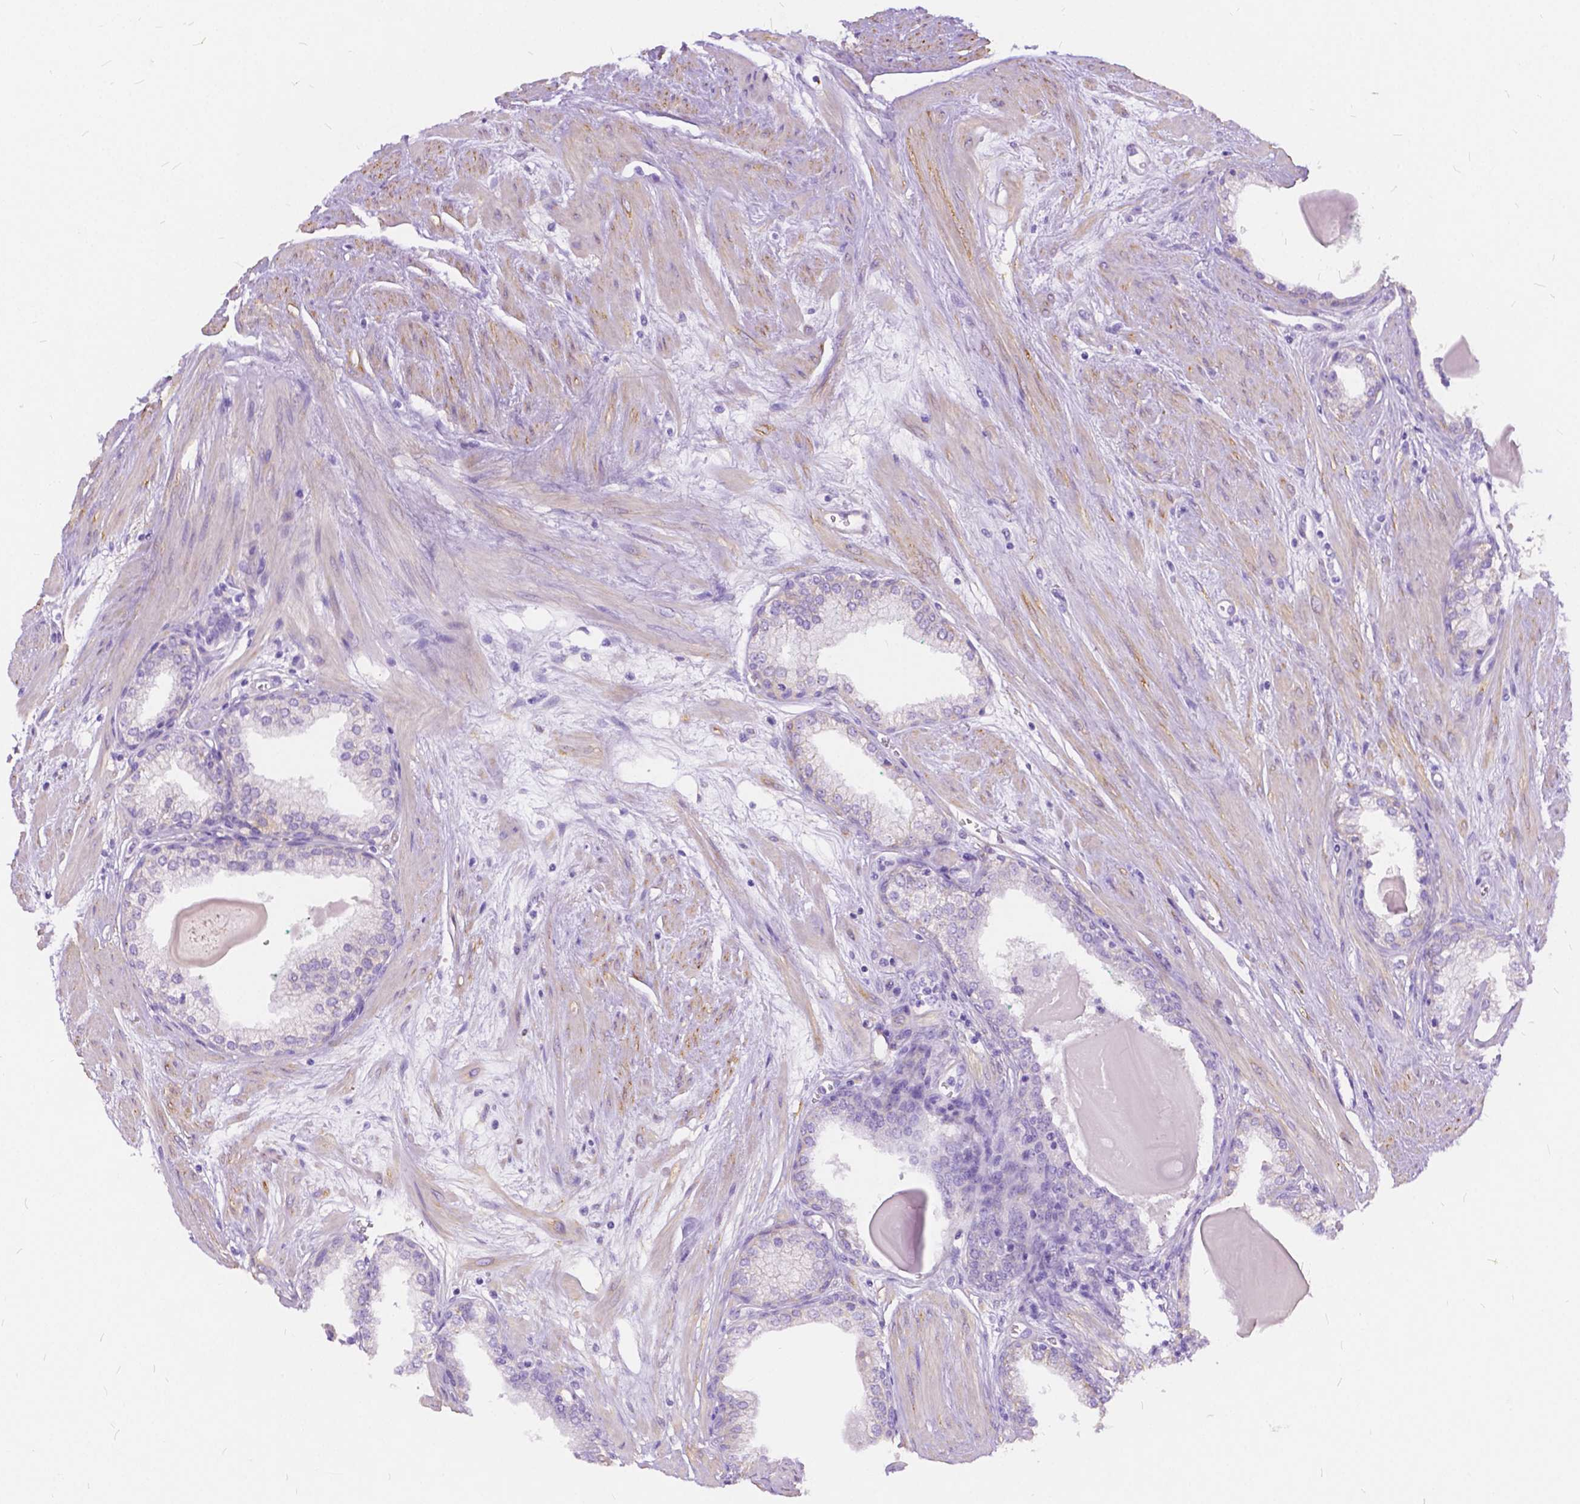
{"staining": {"intensity": "negative", "quantity": "none", "location": "none"}, "tissue": "prostate cancer", "cell_type": "Tumor cells", "image_type": "cancer", "snomed": [{"axis": "morphology", "description": "Adenocarcinoma, Low grade"}, {"axis": "topography", "description": "Prostate"}], "caption": "DAB (3,3'-diaminobenzidine) immunohistochemical staining of human prostate cancer (adenocarcinoma (low-grade)) exhibits no significant staining in tumor cells.", "gene": "CHRM1", "patient": {"sex": "male", "age": 64}}